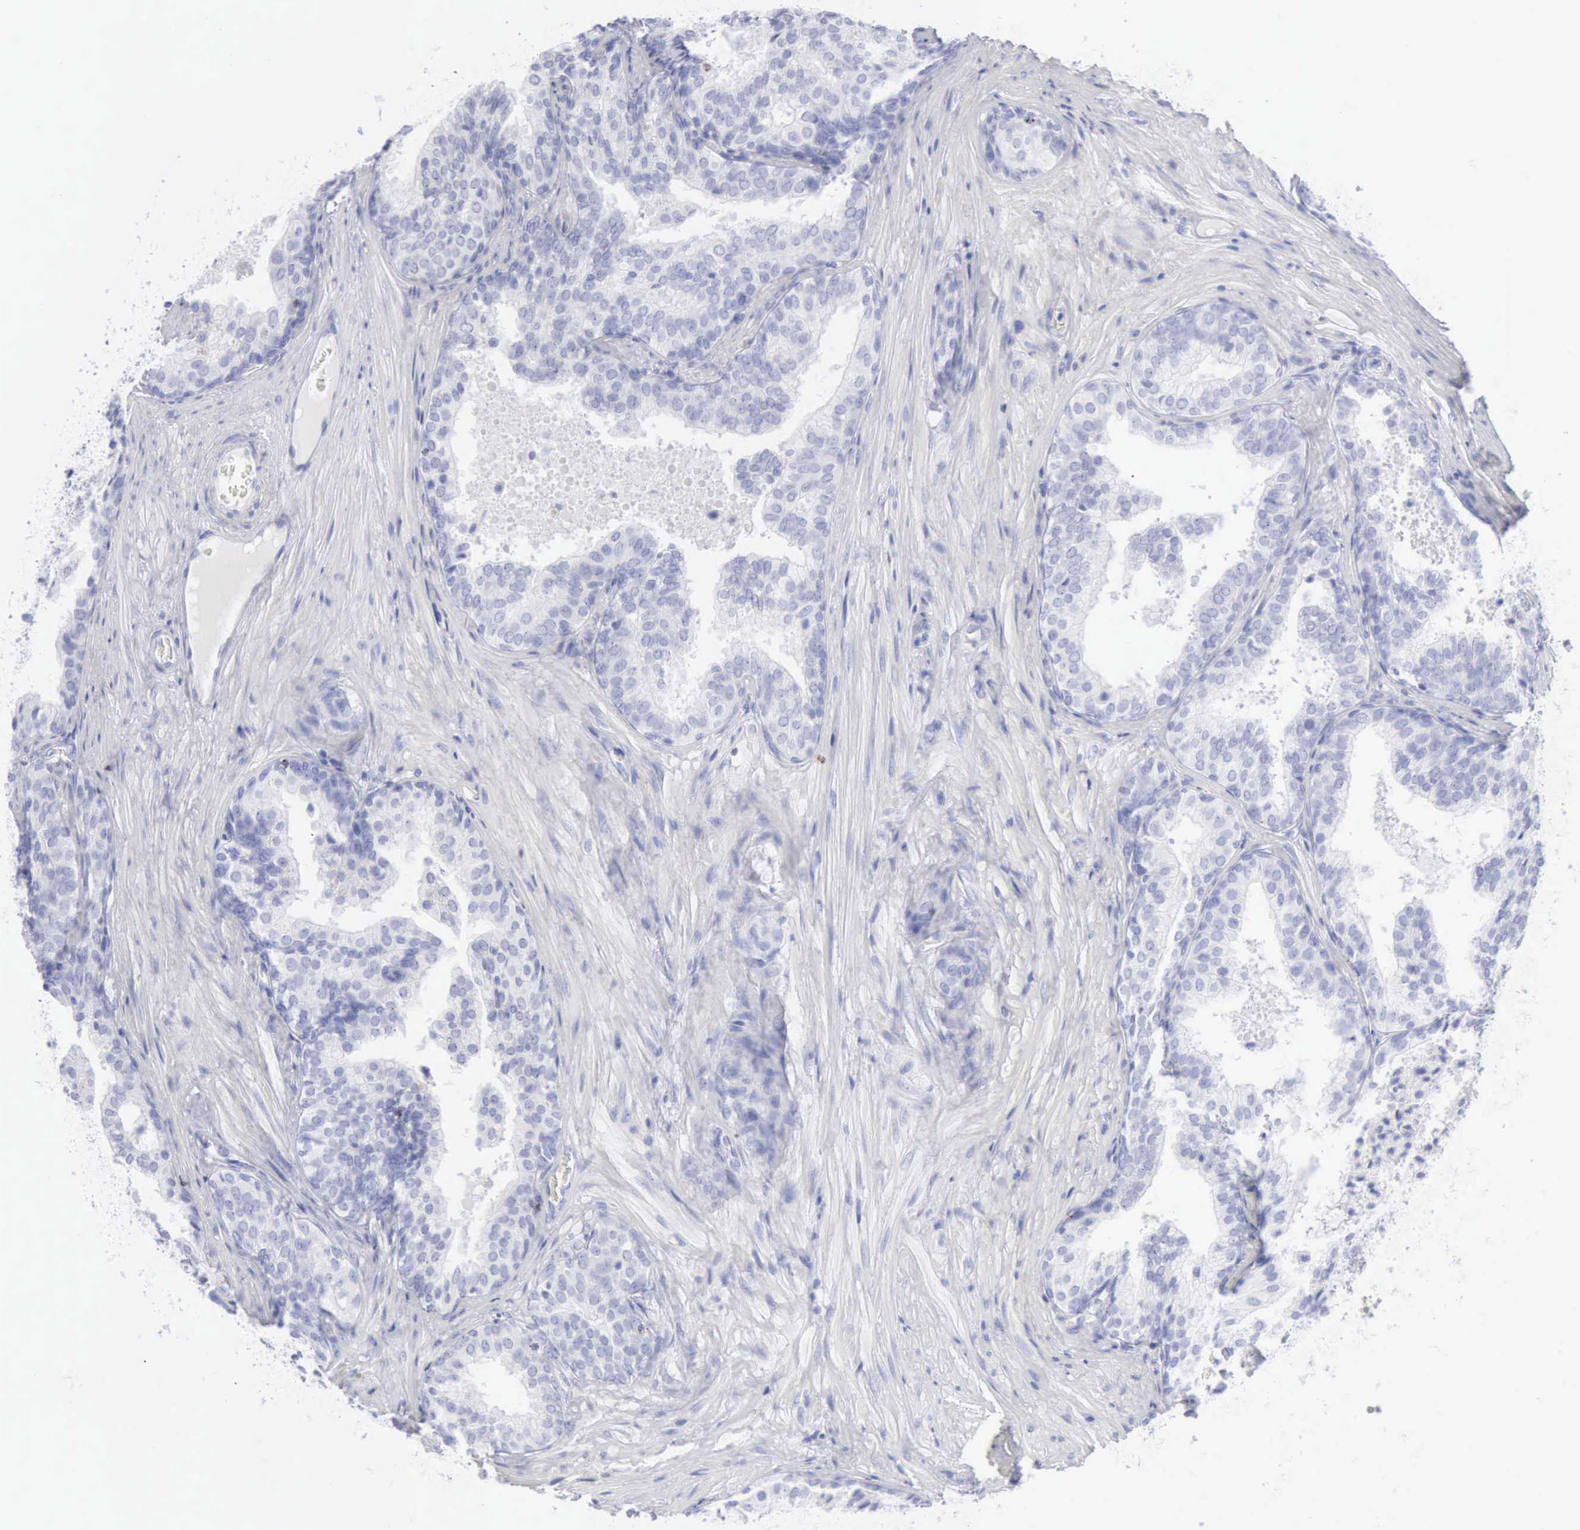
{"staining": {"intensity": "negative", "quantity": "none", "location": "none"}, "tissue": "prostate cancer", "cell_type": "Tumor cells", "image_type": "cancer", "snomed": [{"axis": "morphology", "description": "Adenocarcinoma, Low grade"}, {"axis": "topography", "description": "Prostate"}], "caption": "Protein analysis of prostate cancer (adenocarcinoma (low-grade)) shows no significant expression in tumor cells.", "gene": "GZMB", "patient": {"sex": "male", "age": 69}}